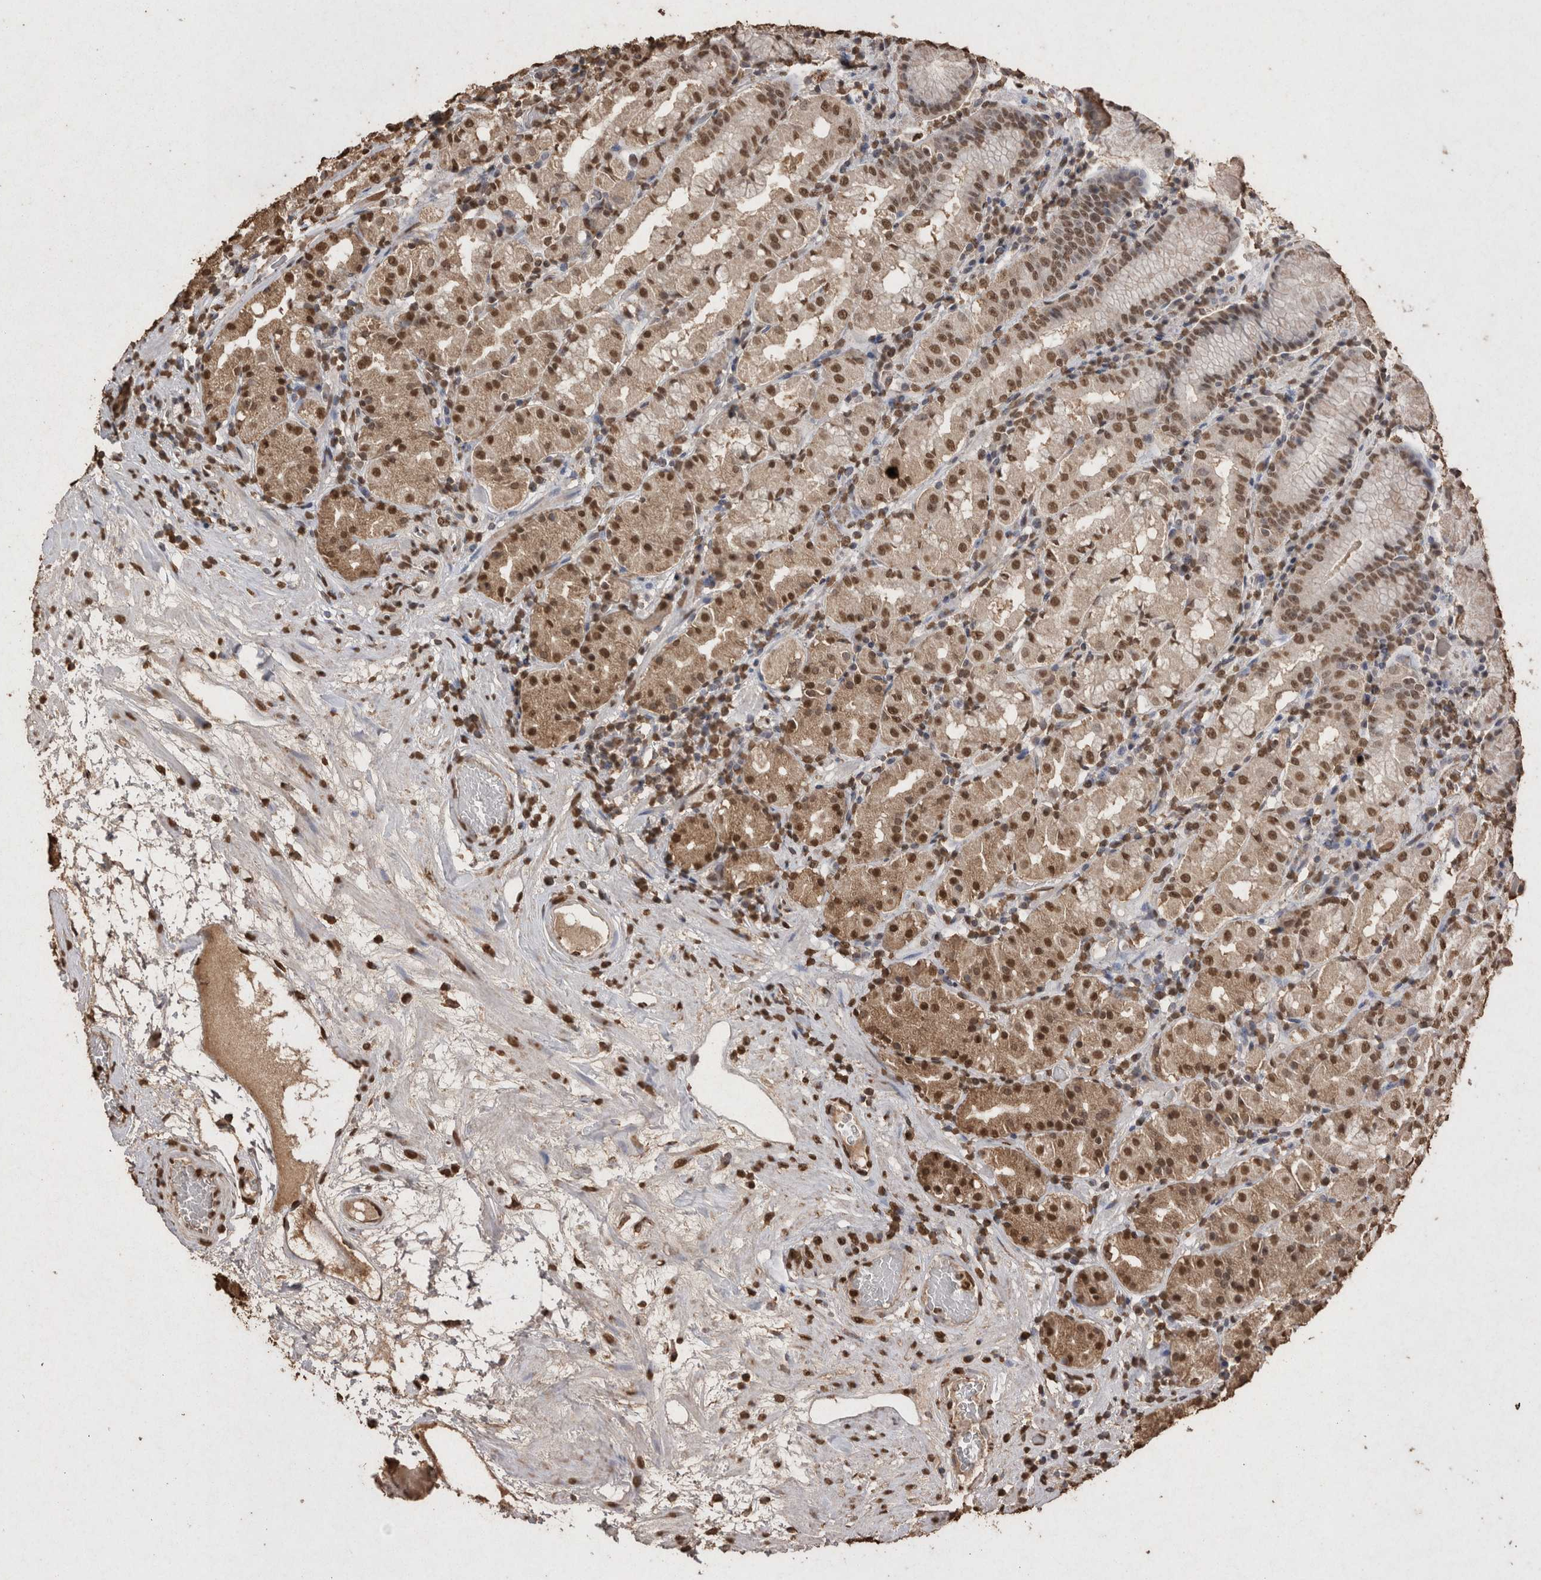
{"staining": {"intensity": "moderate", "quantity": ">75%", "location": "nuclear"}, "tissue": "stomach", "cell_type": "Glandular cells", "image_type": "normal", "snomed": [{"axis": "morphology", "description": "Normal tissue, NOS"}, {"axis": "topography", "description": "Stomach, lower"}], "caption": "Immunohistochemistry (IHC) staining of normal stomach, which exhibits medium levels of moderate nuclear expression in about >75% of glandular cells indicating moderate nuclear protein expression. The staining was performed using DAB (brown) for protein detection and nuclei were counterstained in hematoxylin (blue).", "gene": "POU5F1", "patient": {"sex": "female", "age": 56}}